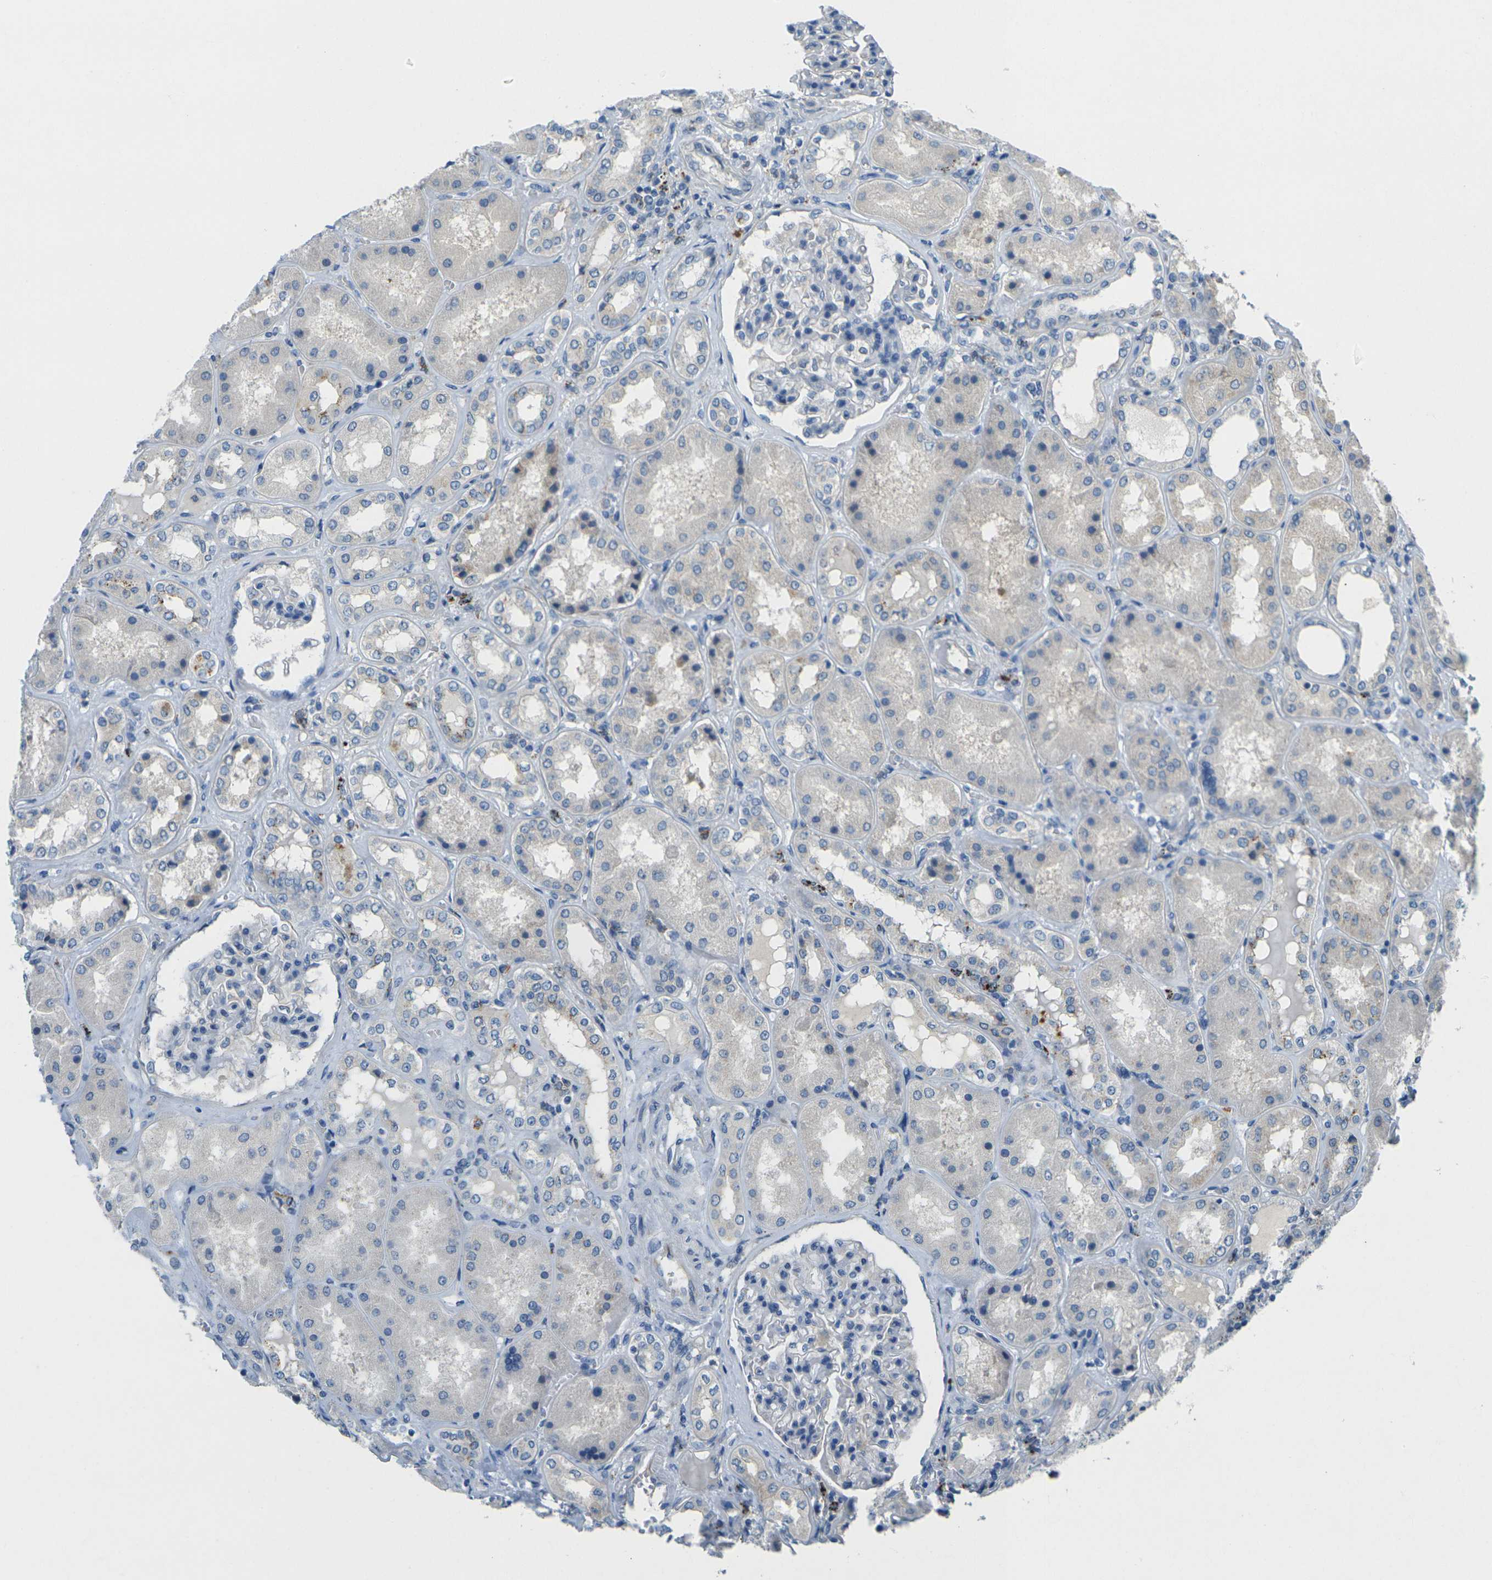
{"staining": {"intensity": "negative", "quantity": "none", "location": "none"}, "tissue": "kidney", "cell_type": "Cells in glomeruli", "image_type": "normal", "snomed": [{"axis": "morphology", "description": "Normal tissue, NOS"}, {"axis": "topography", "description": "Kidney"}], "caption": "Immunohistochemical staining of unremarkable human kidney exhibits no significant positivity in cells in glomeruli. The staining is performed using DAB brown chromogen with nuclei counter-stained in using hematoxylin.", "gene": "CYP2C8", "patient": {"sex": "female", "age": 56}}